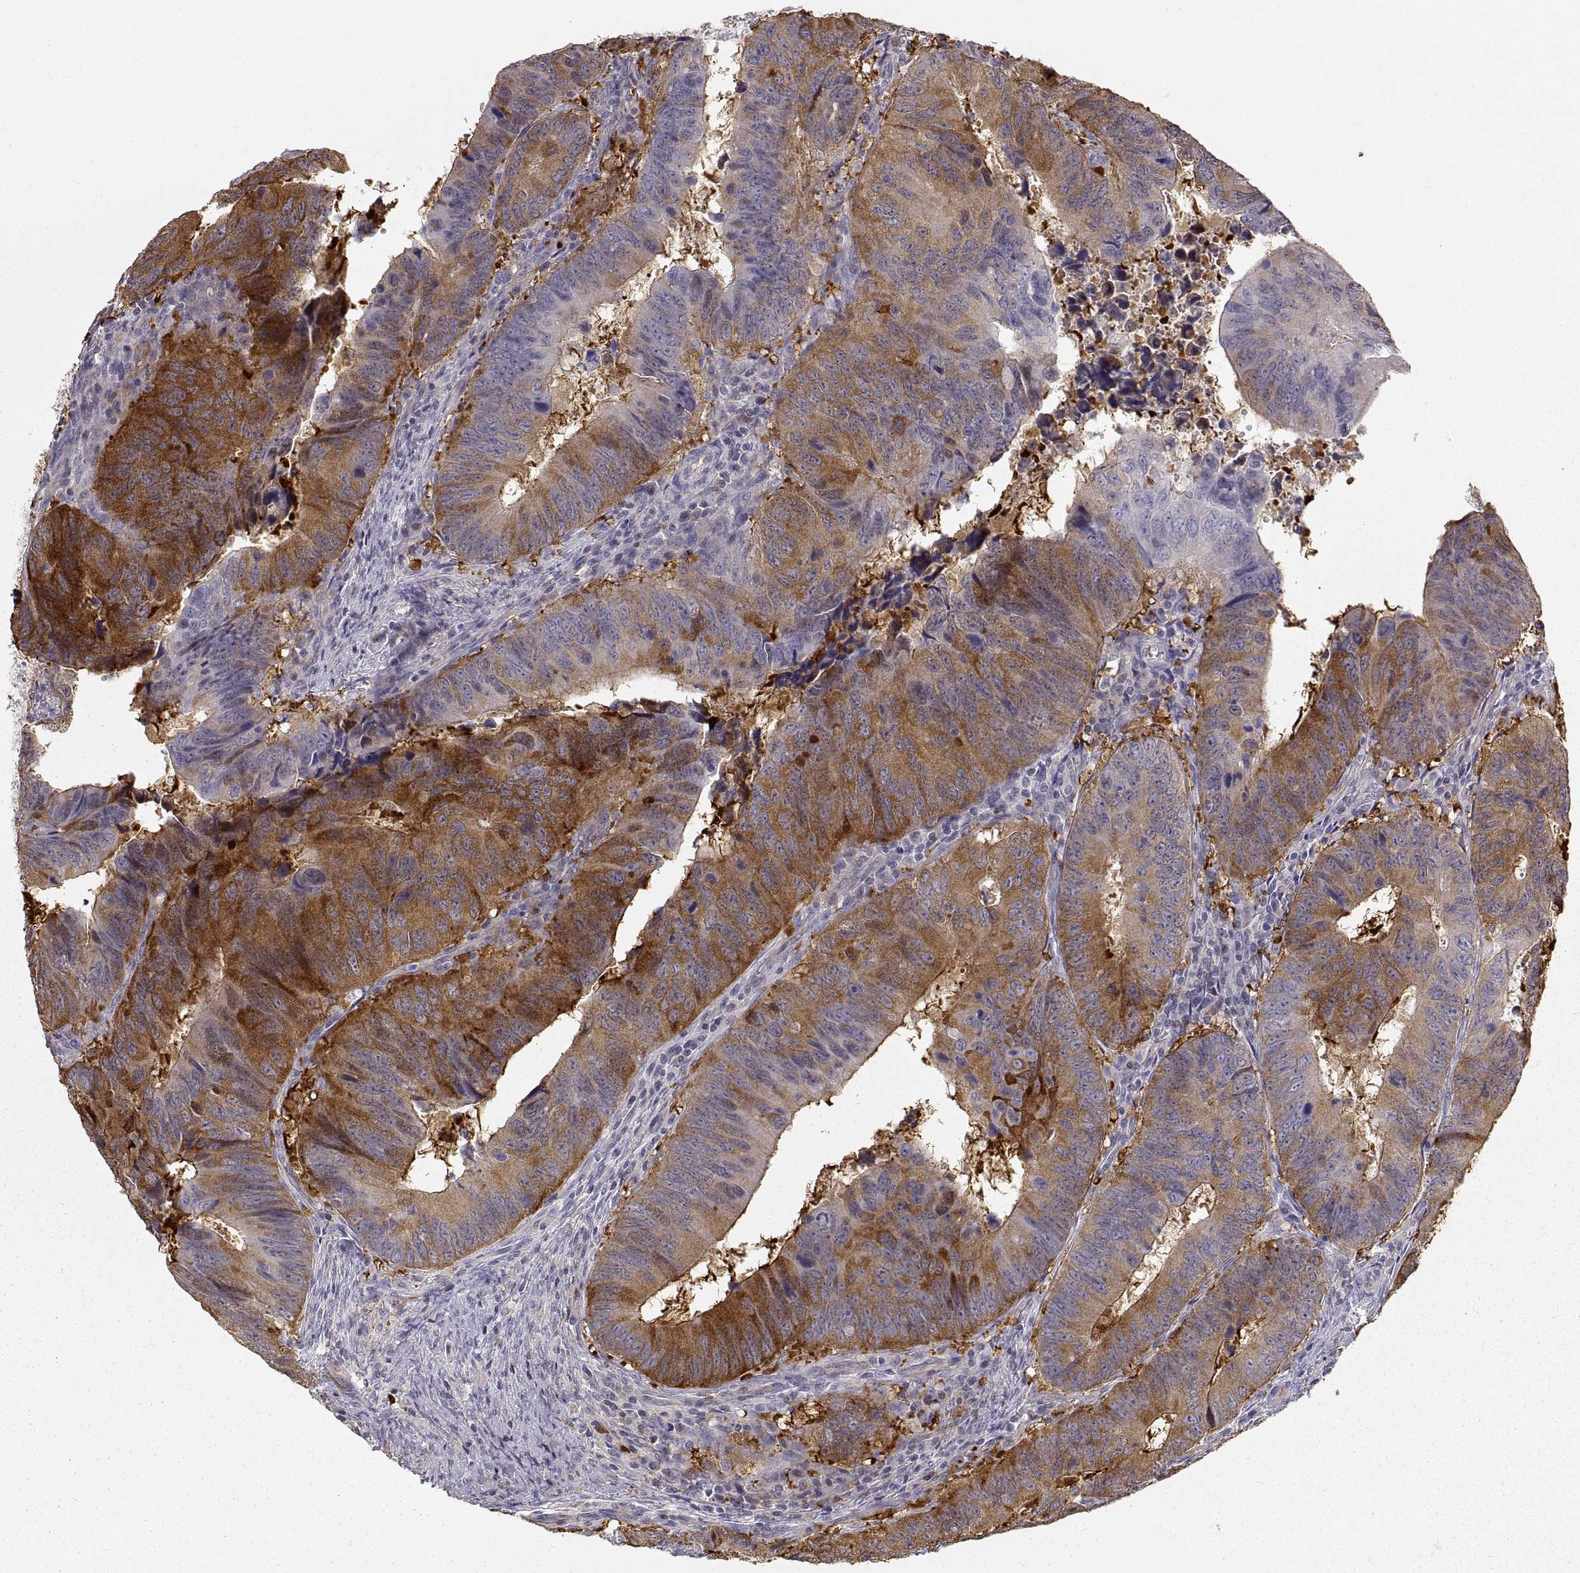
{"staining": {"intensity": "strong", "quantity": "25%-75%", "location": "cytoplasmic/membranous"}, "tissue": "colorectal cancer", "cell_type": "Tumor cells", "image_type": "cancer", "snomed": [{"axis": "morphology", "description": "Adenocarcinoma, NOS"}, {"axis": "topography", "description": "Colon"}], "caption": "Human adenocarcinoma (colorectal) stained with a protein marker shows strong staining in tumor cells.", "gene": "HSP90AB1", "patient": {"sex": "female", "age": 82}}